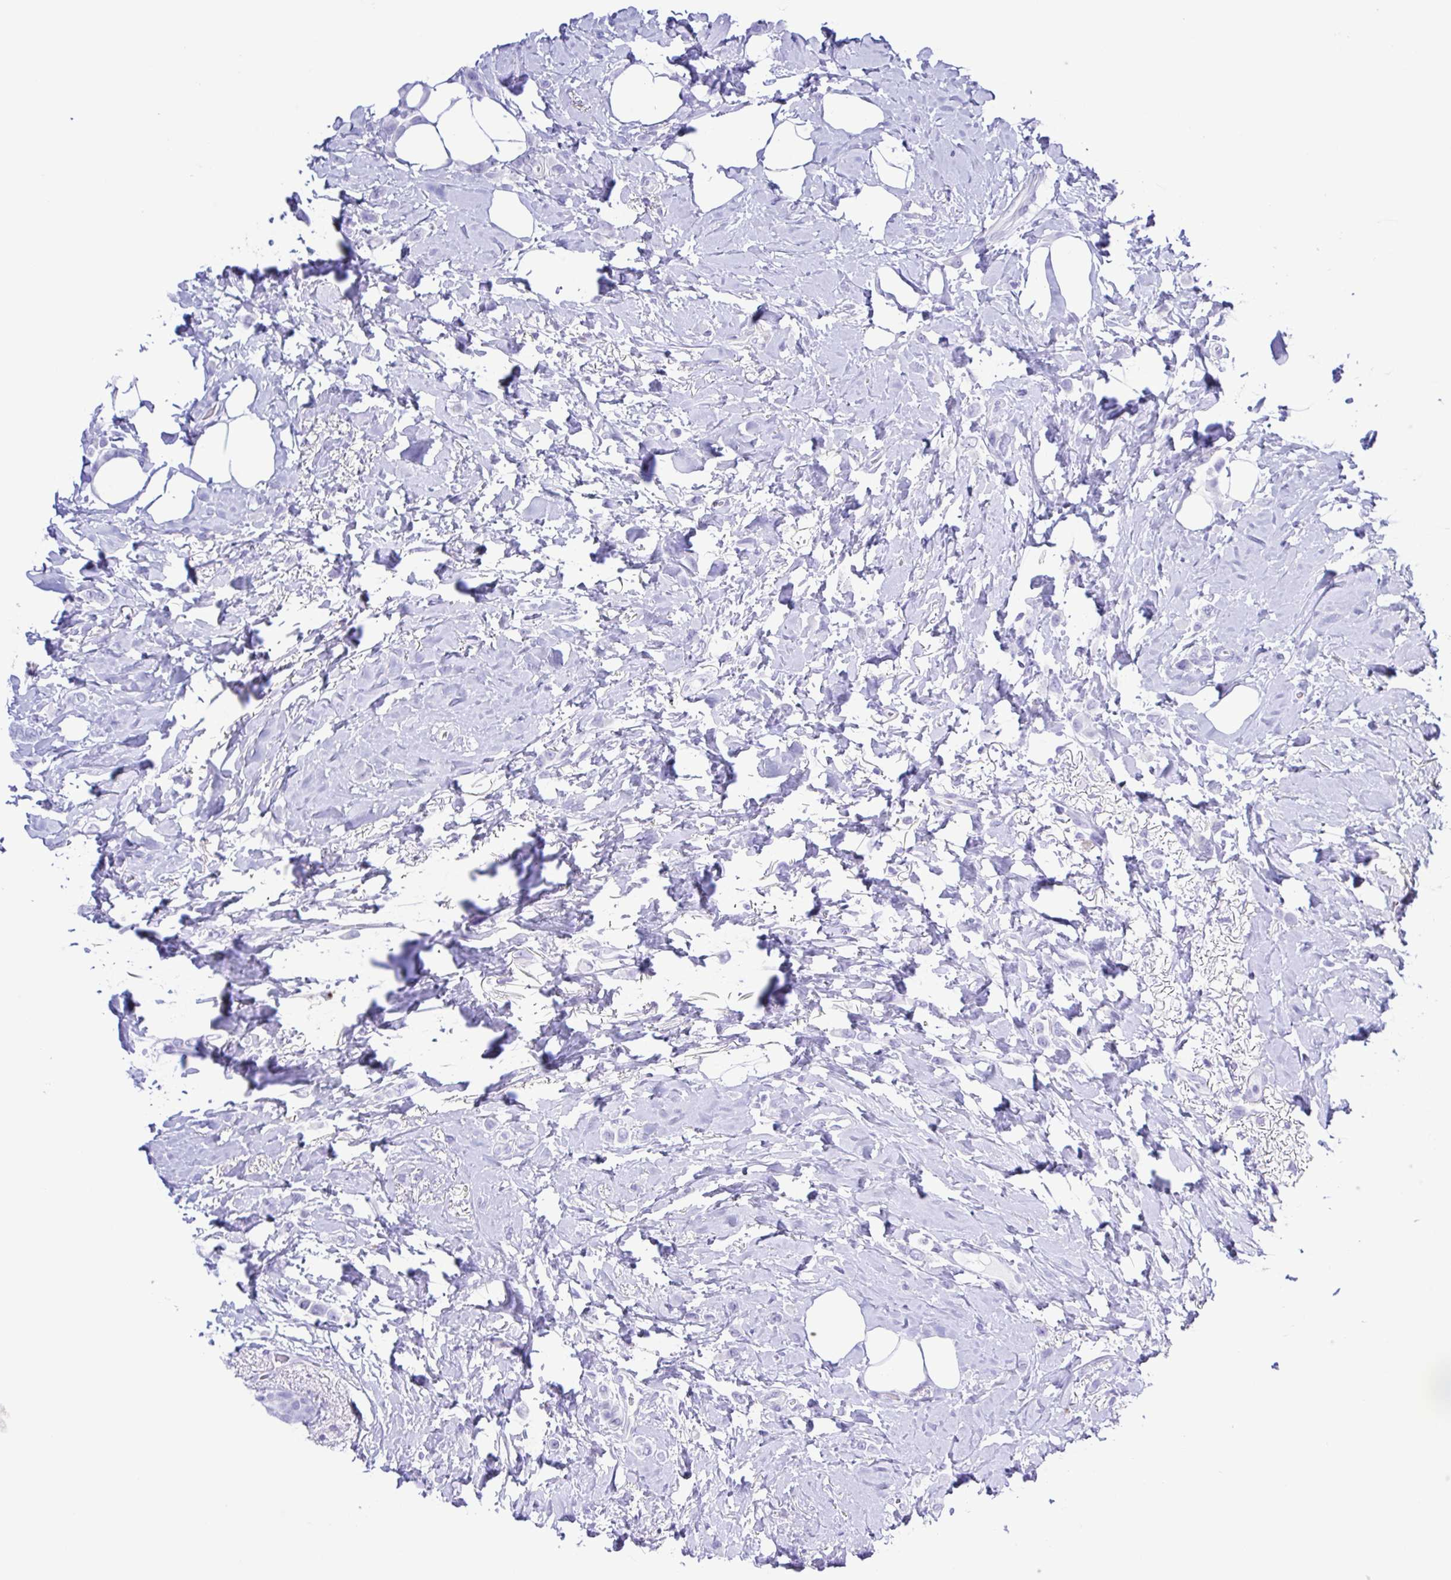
{"staining": {"intensity": "negative", "quantity": "none", "location": "none"}, "tissue": "breast cancer", "cell_type": "Tumor cells", "image_type": "cancer", "snomed": [{"axis": "morphology", "description": "Lobular carcinoma"}, {"axis": "topography", "description": "Breast"}], "caption": "A photomicrograph of human breast cancer (lobular carcinoma) is negative for staining in tumor cells.", "gene": "GPR17", "patient": {"sex": "female", "age": 66}}